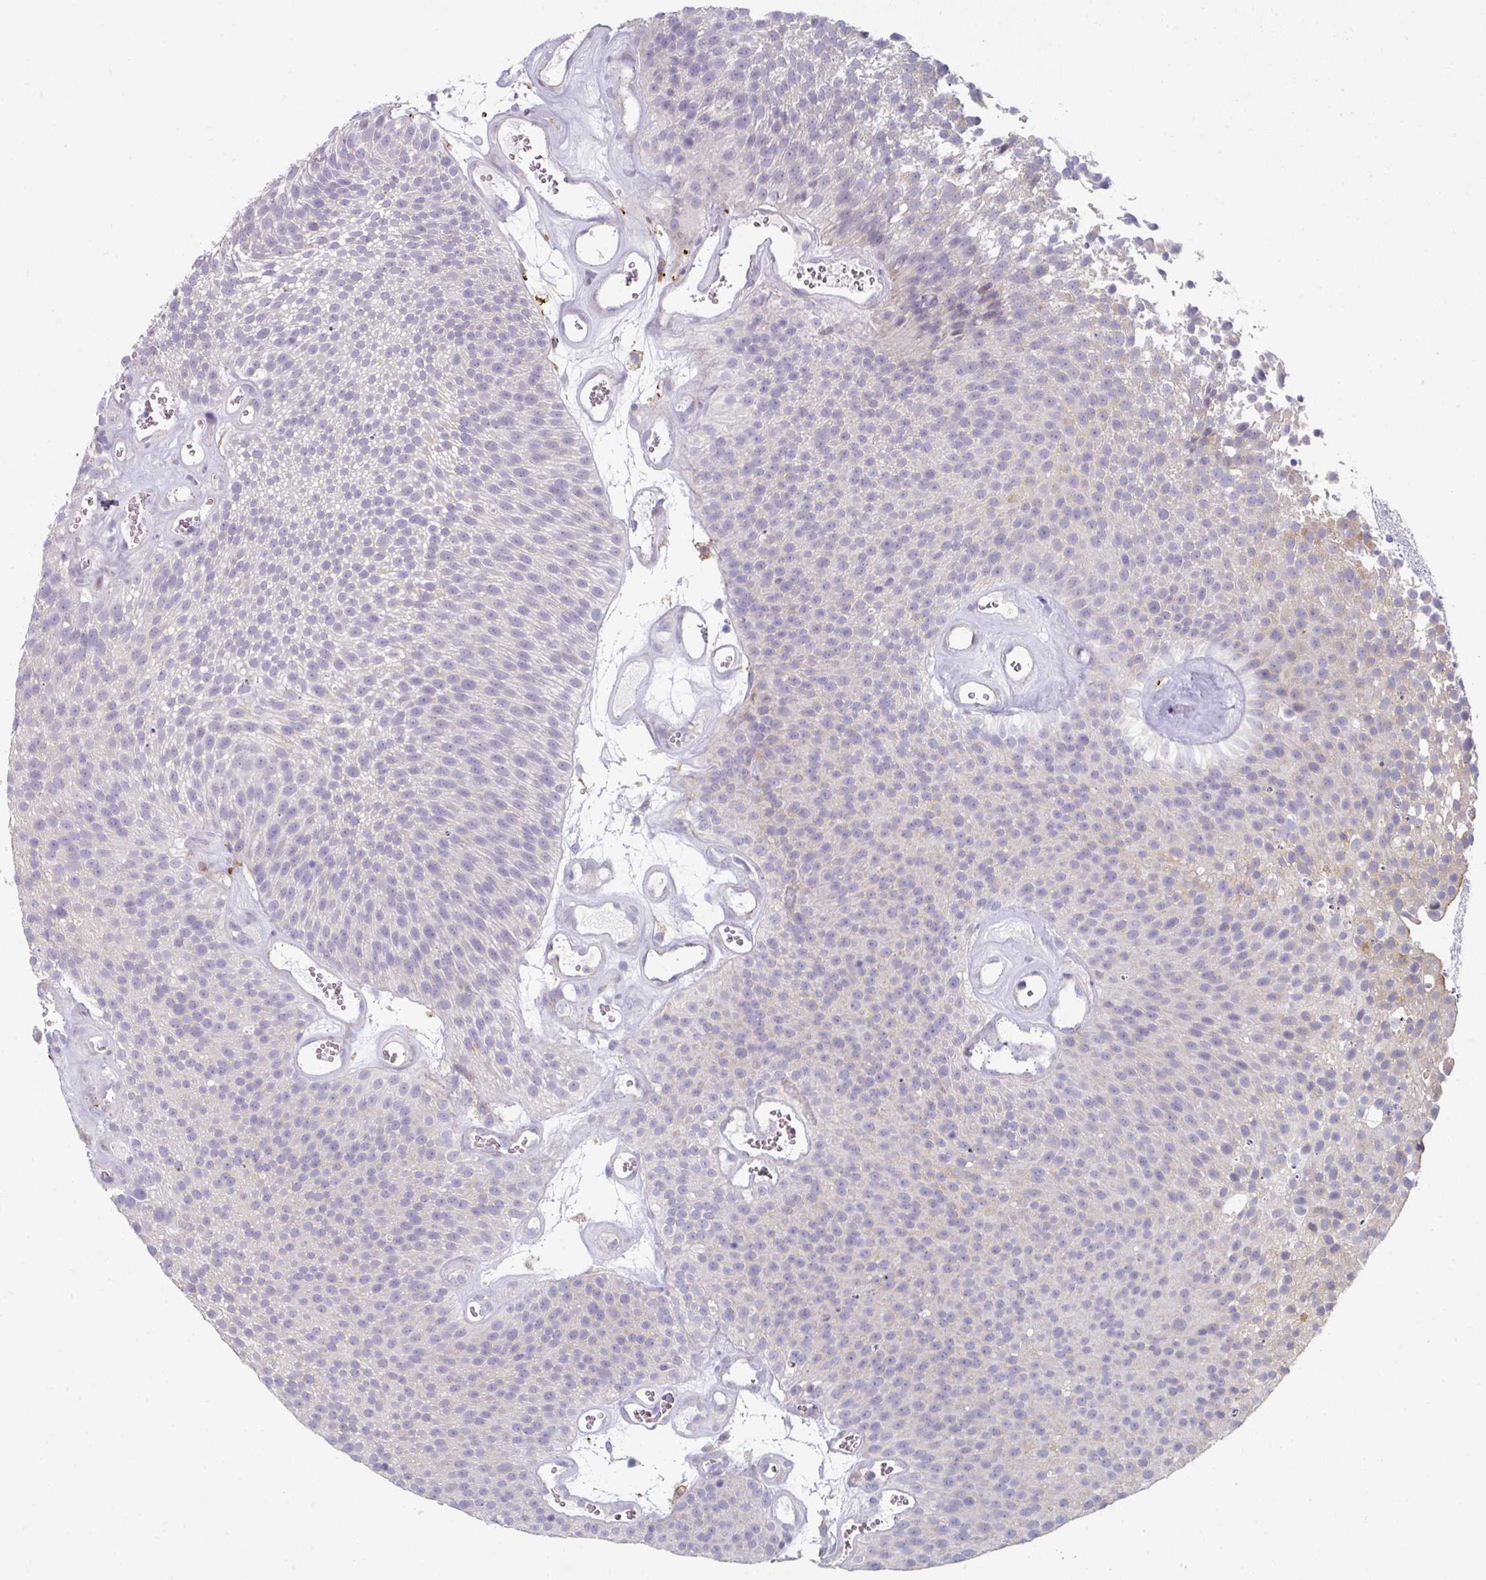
{"staining": {"intensity": "negative", "quantity": "none", "location": "none"}, "tissue": "urothelial cancer", "cell_type": "Tumor cells", "image_type": "cancer", "snomed": [{"axis": "morphology", "description": "Urothelial carcinoma, Low grade"}, {"axis": "topography", "description": "Urinary bladder"}], "caption": "This is an immunohistochemistry (IHC) micrograph of human low-grade urothelial carcinoma. There is no staining in tumor cells.", "gene": "WSB2", "patient": {"sex": "female", "age": 79}}